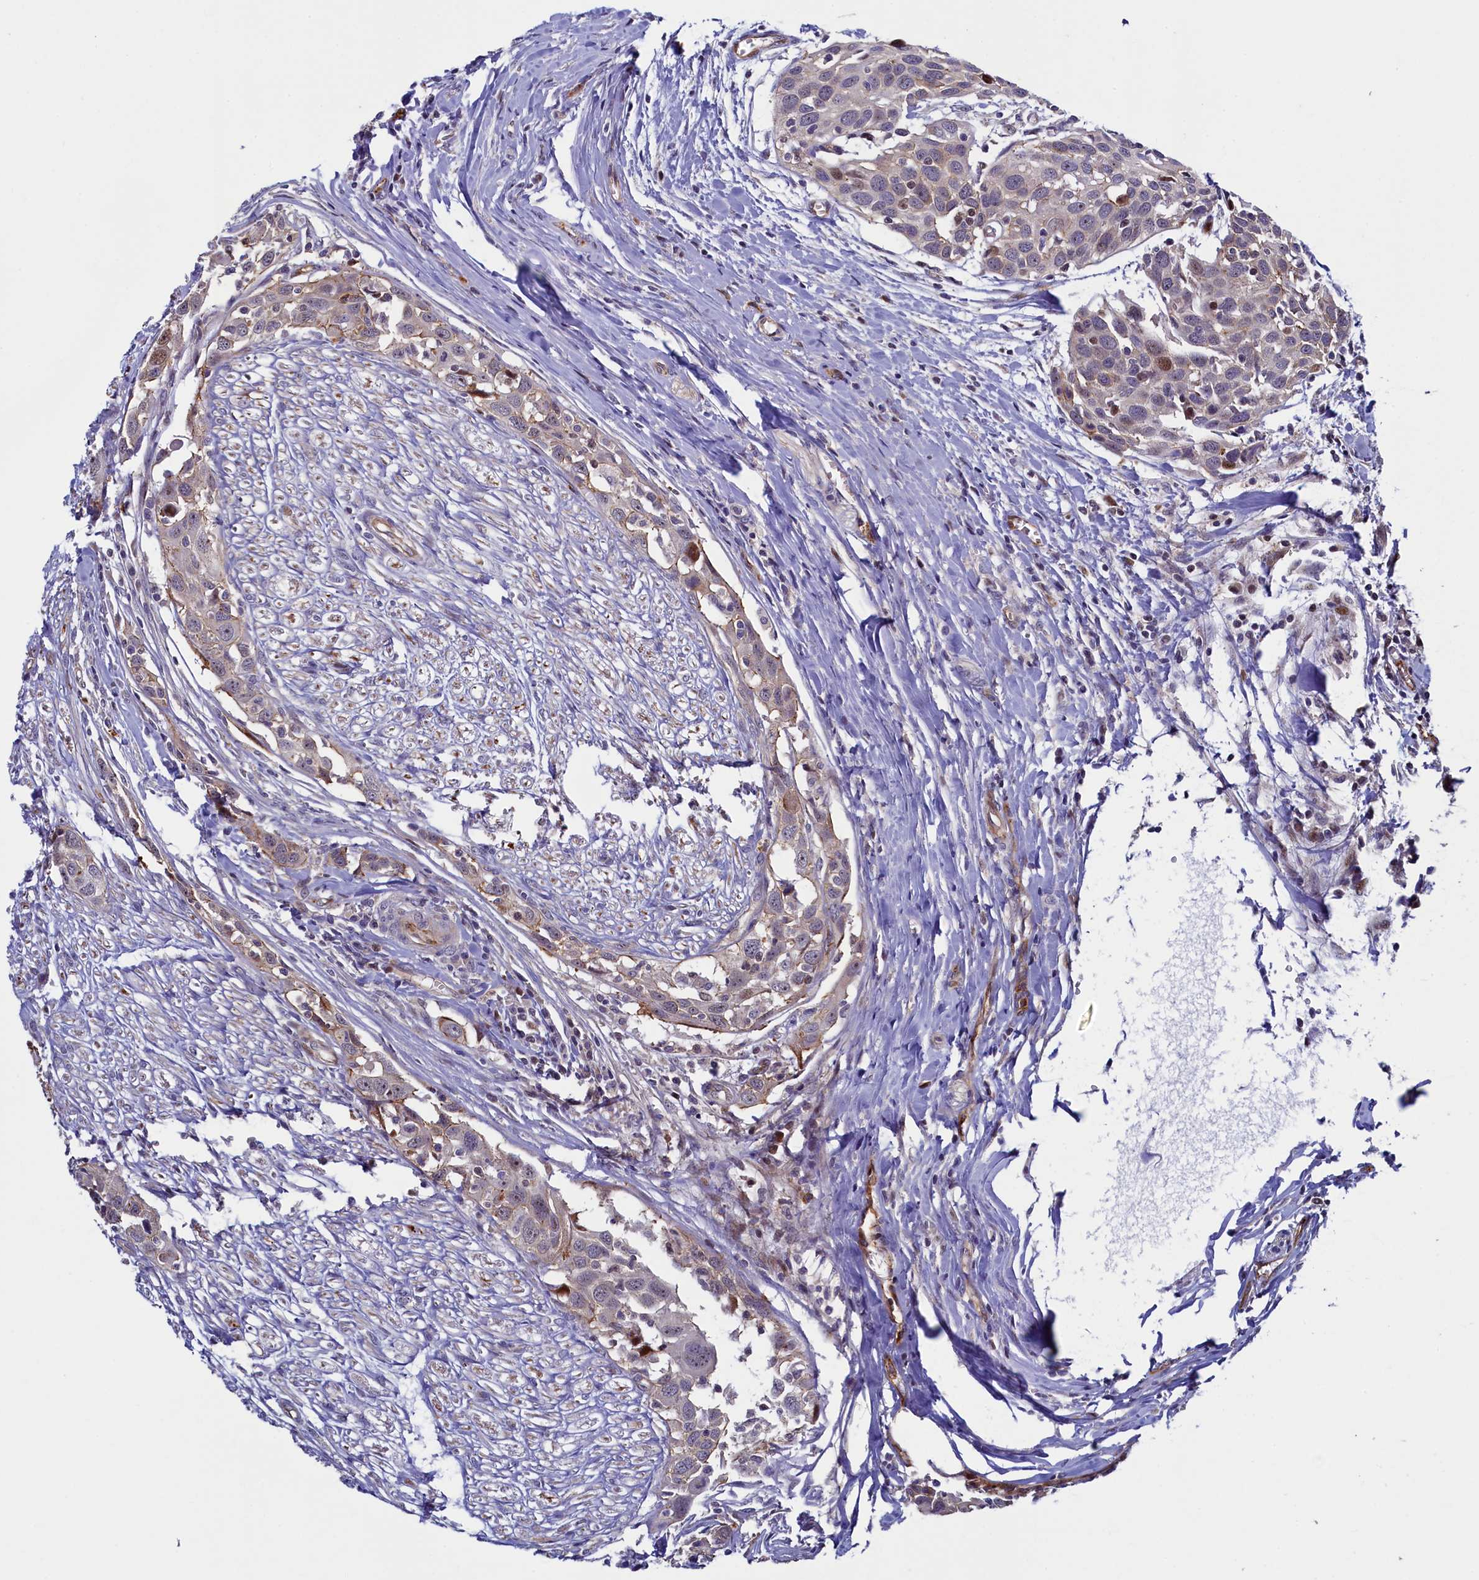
{"staining": {"intensity": "moderate", "quantity": "<25%", "location": "cytoplasmic/membranous,nuclear"}, "tissue": "head and neck cancer", "cell_type": "Tumor cells", "image_type": "cancer", "snomed": [{"axis": "morphology", "description": "Squamous cell carcinoma, NOS"}, {"axis": "topography", "description": "Oral tissue"}, {"axis": "topography", "description": "Head-Neck"}], "caption": "This micrograph exhibits IHC staining of head and neck cancer, with low moderate cytoplasmic/membranous and nuclear staining in approximately <25% of tumor cells.", "gene": "PIK3C3", "patient": {"sex": "female", "age": 50}}